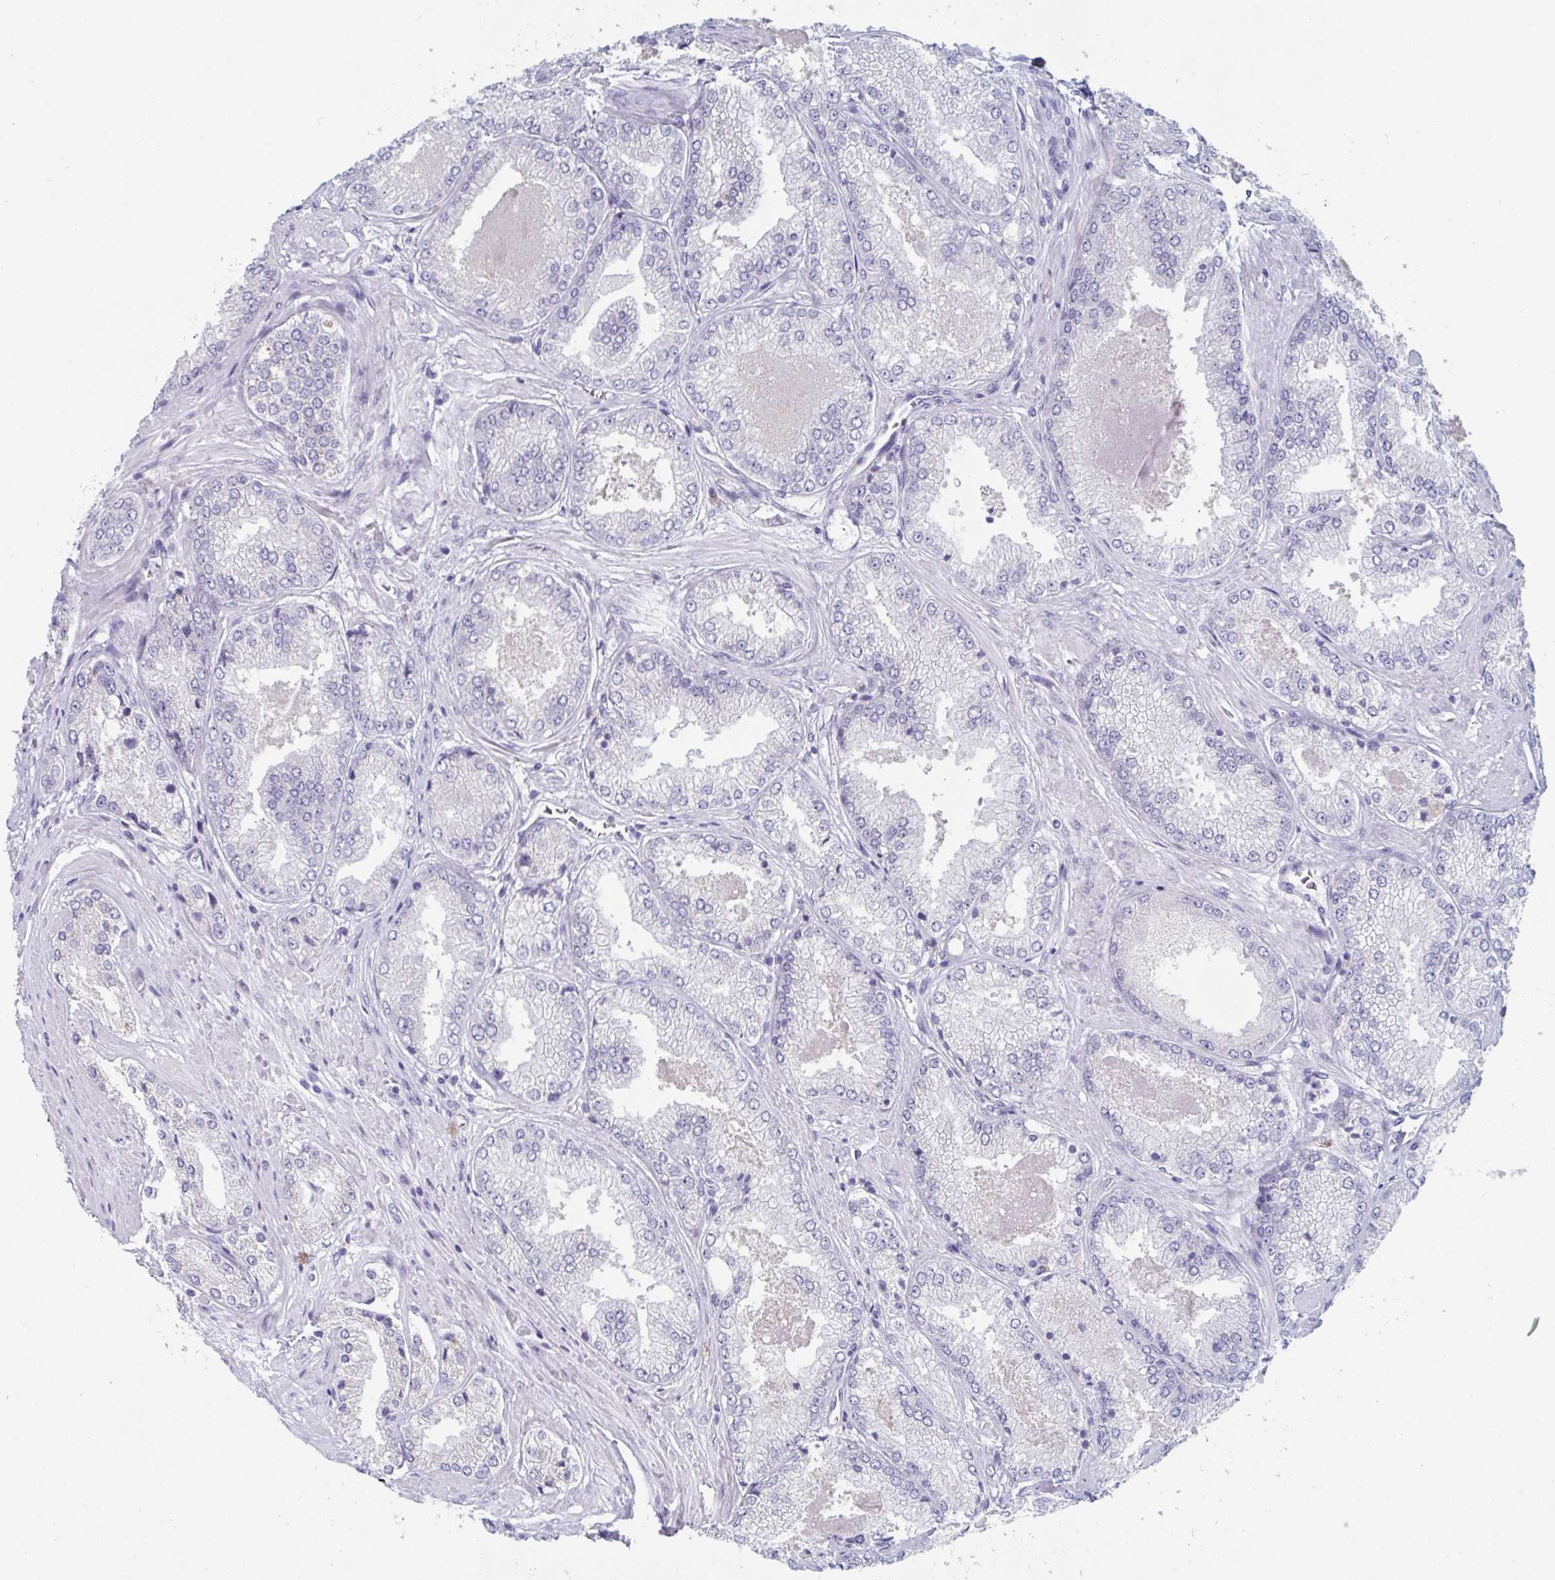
{"staining": {"intensity": "negative", "quantity": "none", "location": "none"}, "tissue": "prostate cancer", "cell_type": "Tumor cells", "image_type": "cancer", "snomed": [{"axis": "morphology", "description": "Adenocarcinoma, Low grade"}, {"axis": "topography", "description": "Prostate"}], "caption": "Protein analysis of prostate adenocarcinoma (low-grade) displays no significant expression in tumor cells. Brightfield microscopy of IHC stained with DAB (3,3'-diaminobenzidine) (brown) and hematoxylin (blue), captured at high magnification.", "gene": "NDUFC2", "patient": {"sex": "male", "age": 68}}